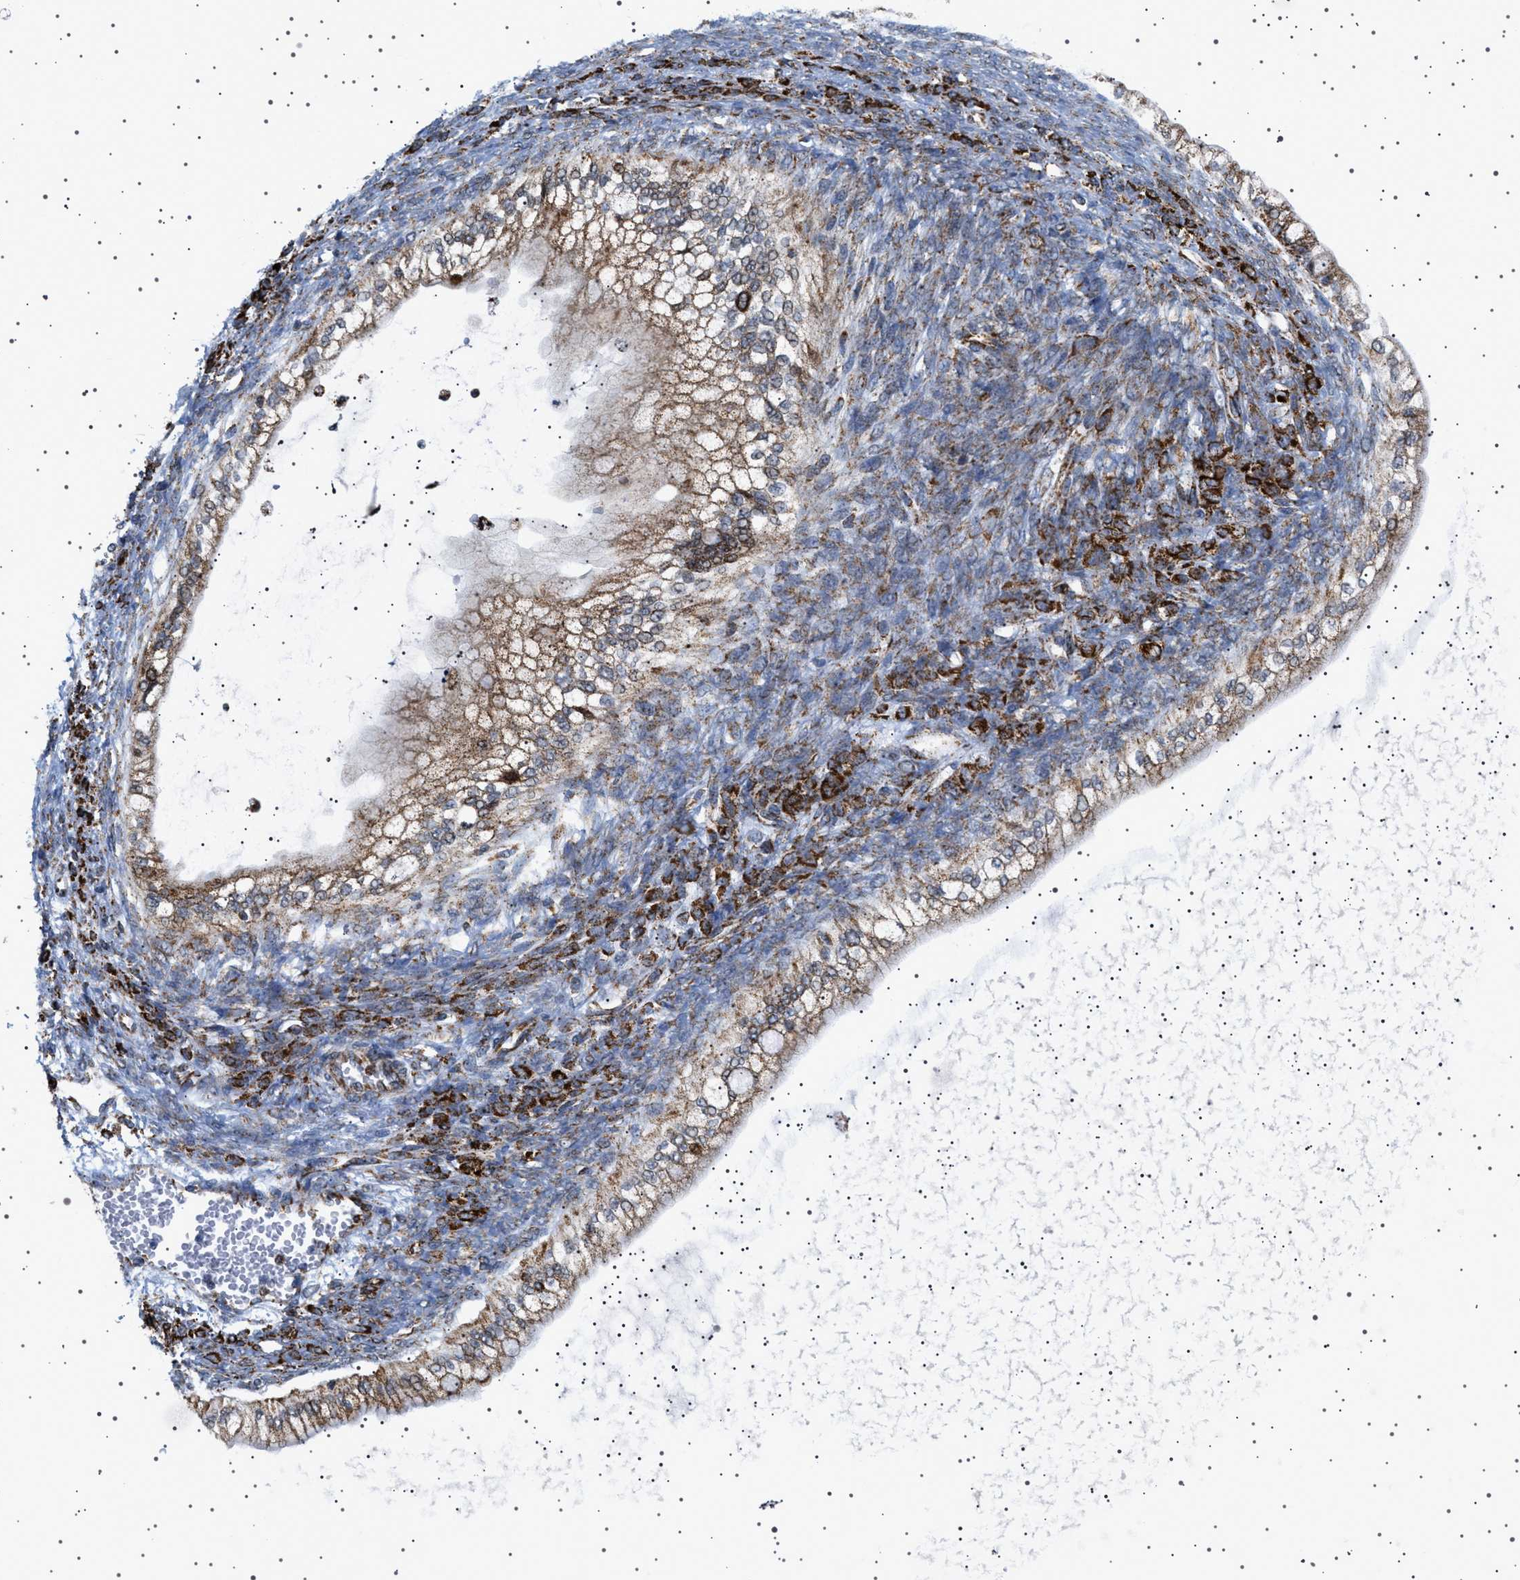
{"staining": {"intensity": "moderate", "quantity": ">75%", "location": "cytoplasmic/membranous"}, "tissue": "ovarian cancer", "cell_type": "Tumor cells", "image_type": "cancer", "snomed": [{"axis": "morphology", "description": "Cystadenocarcinoma, mucinous, NOS"}, {"axis": "topography", "description": "Ovary"}], "caption": "Protein staining demonstrates moderate cytoplasmic/membranous positivity in approximately >75% of tumor cells in ovarian cancer.", "gene": "UBXN8", "patient": {"sex": "female", "age": 57}}